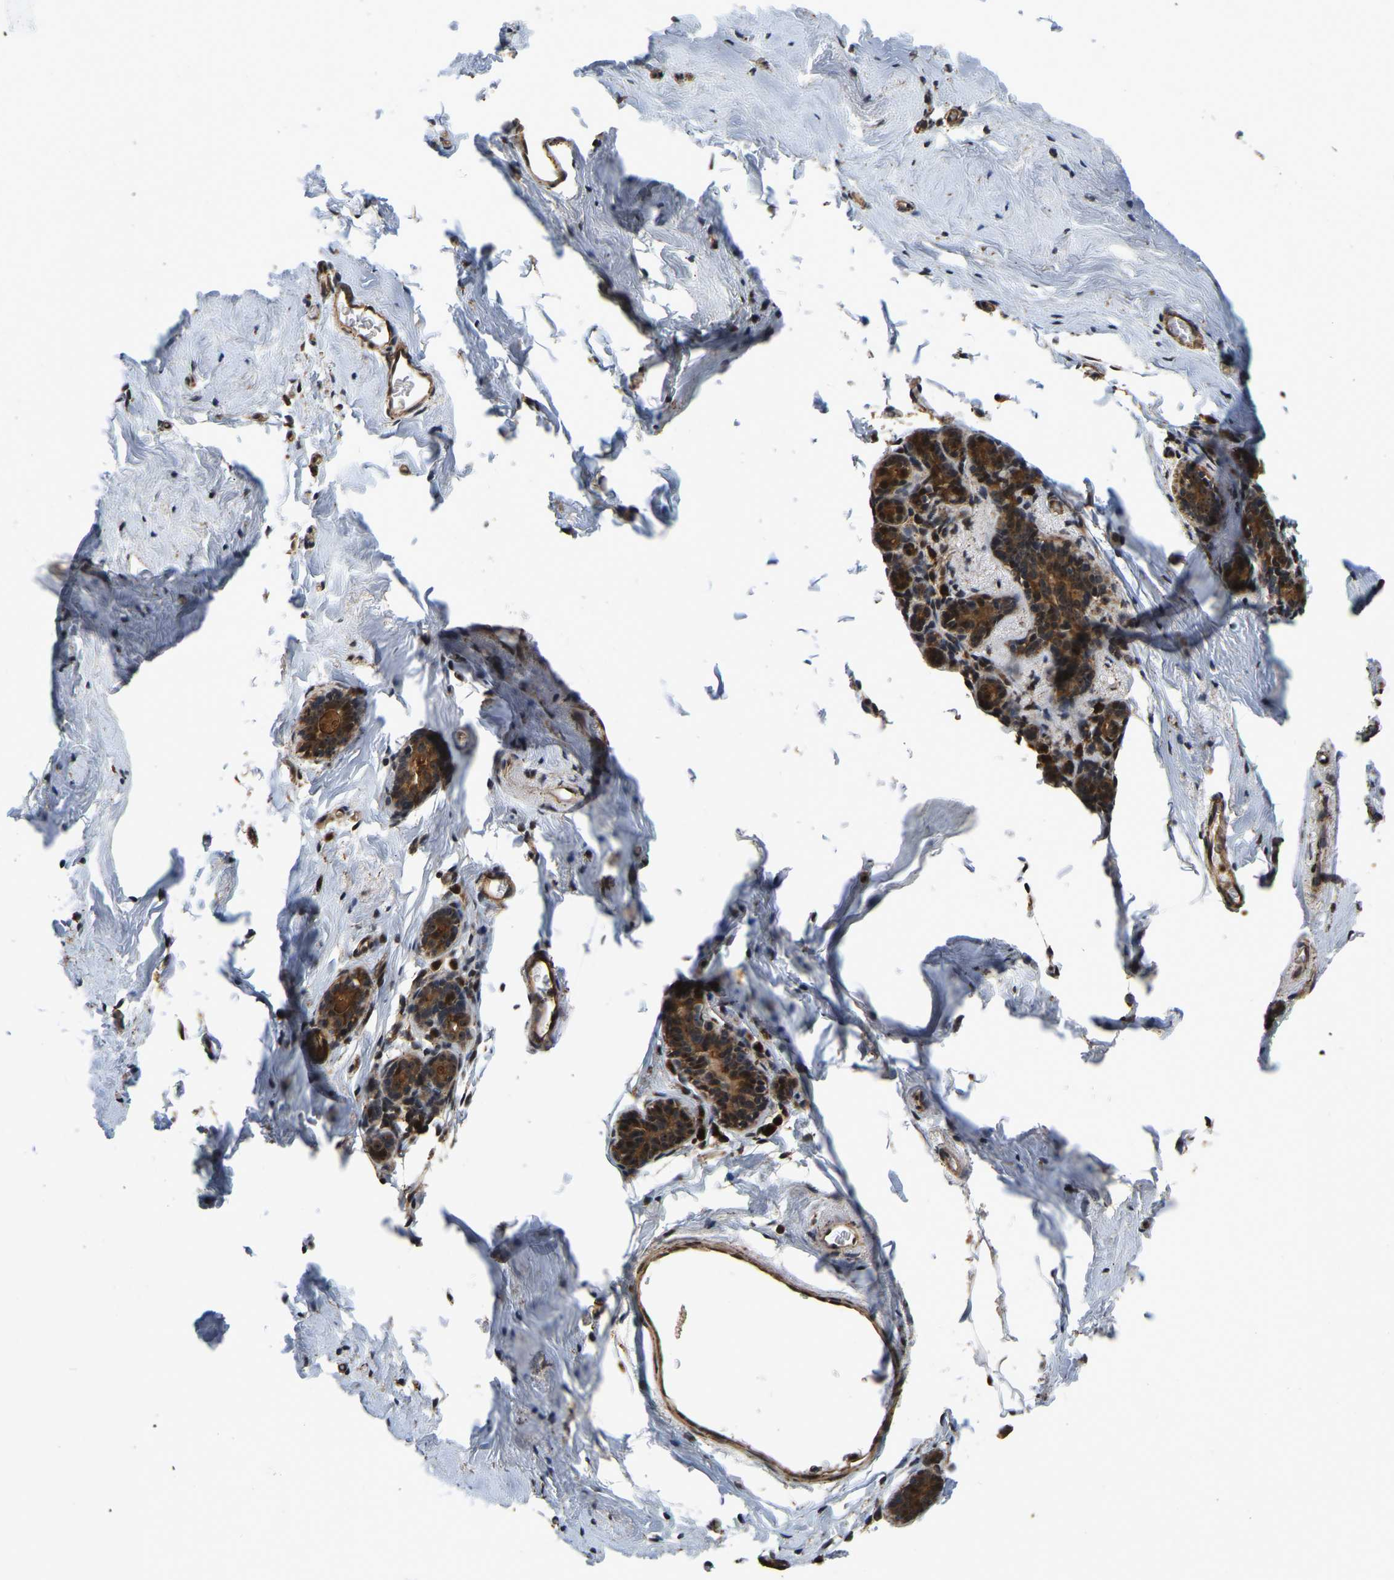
{"staining": {"intensity": "strong", "quantity": ">75%", "location": "cytoplasmic/membranous,nuclear"}, "tissue": "breast", "cell_type": "Glandular cells", "image_type": "normal", "snomed": [{"axis": "morphology", "description": "Normal tissue, NOS"}, {"axis": "topography", "description": "Breast"}], "caption": "Immunohistochemical staining of benign human breast displays high levels of strong cytoplasmic/membranous,nuclear expression in about >75% of glandular cells.", "gene": "CIAO1", "patient": {"sex": "female", "age": 62}}